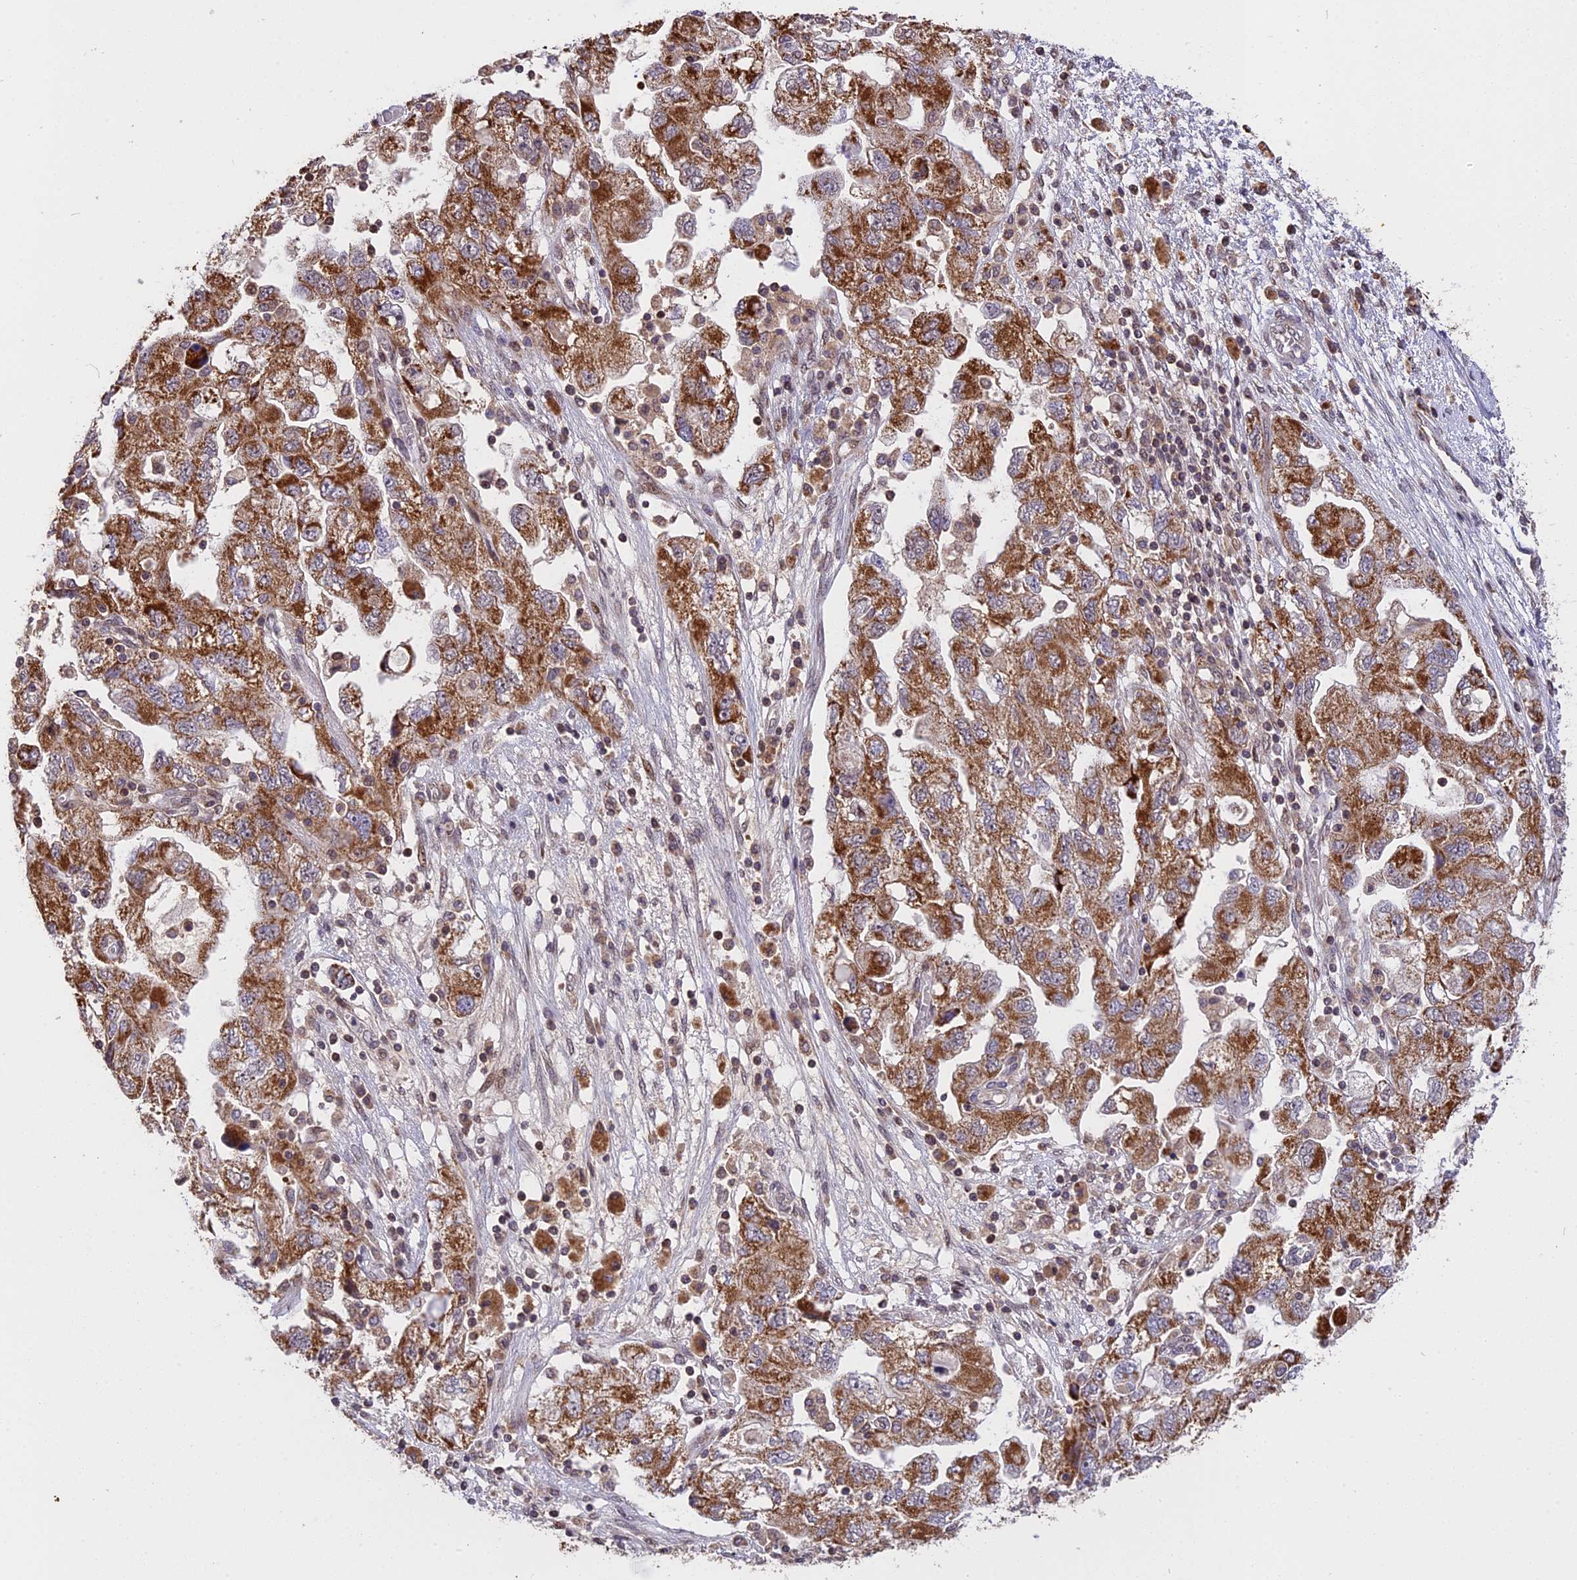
{"staining": {"intensity": "moderate", "quantity": ">75%", "location": "cytoplasmic/membranous"}, "tissue": "ovarian cancer", "cell_type": "Tumor cells", "image_type": "cancer", "snomed": [{"axis": "morphology", "description": "Carcinoma, NOS"}, {"axis": "morphology", "description": "Cystadenocarcinoma, serous, NOS"}, {"axis": "topography", "description": "Ovary"}], "caption": "This is an image of immunohistochemistry staining of ovarian carcinoma, which shows moderate expression in the cytoplasmic/membranous of tumor cells.", "gene": "RERGL", "patient": {"sex": "female", "age": 69}}